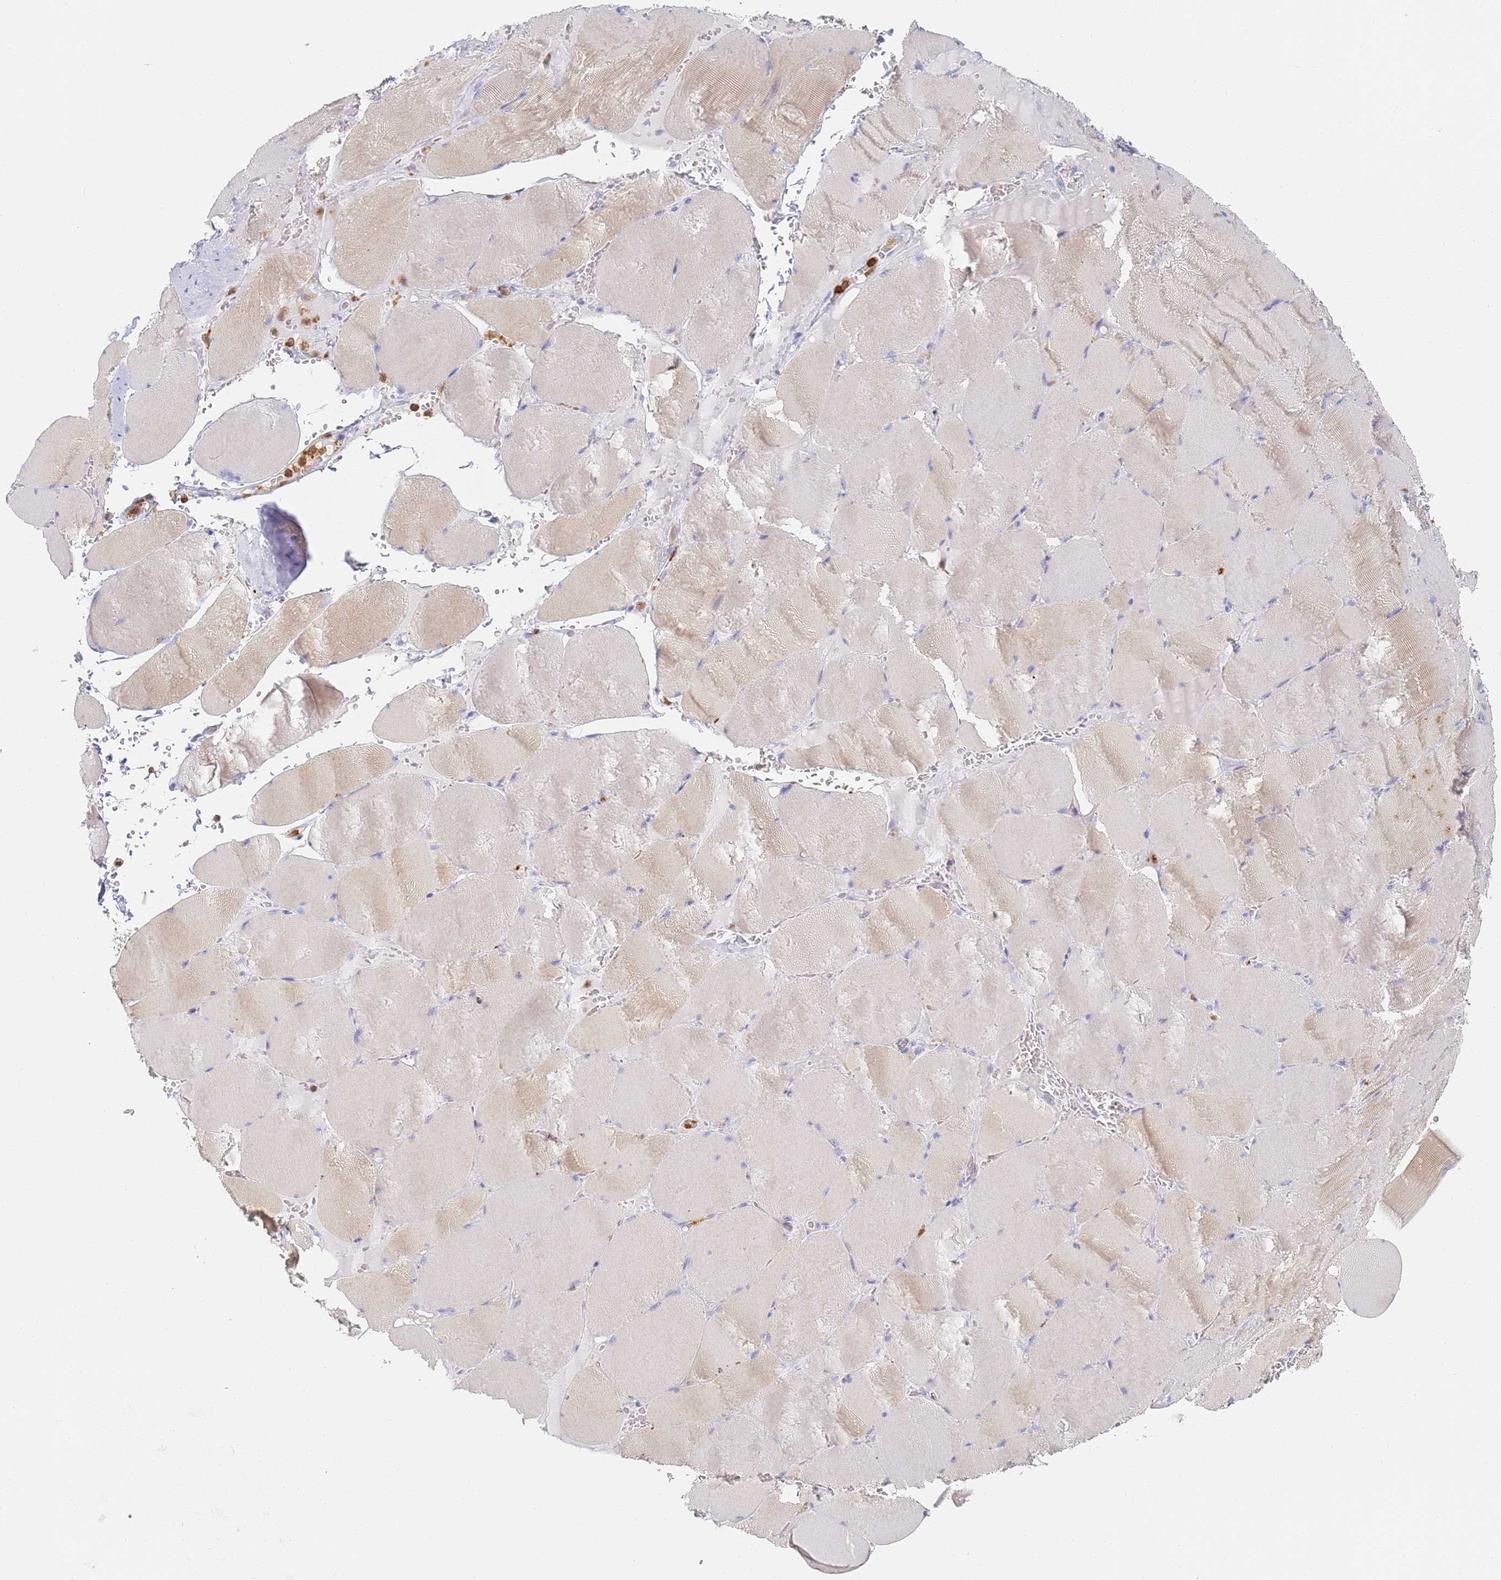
{"staining": {"intensity": "weak", "quantity": "25%-75%", "location": "cytoplasmic/membranous"}, "tissue": "skeletal muscle", "cell_type": "Myocytes", "image_type": "normal", "snomed": [{"axis": "morphology", "description": "Normal tissue, NOS"}, {"axis": "topography", "description": "Skeletal muscle"}, {"axis": "topography", "description": "Head-Neck"}], "caption": "A histopathology image of human skeletal muscle stained for a protein shows weak cytoplasmic/membranous brown staining in myocytes.", "gene": "BIN2", "patient": {"sex": "male", "age": 66}}